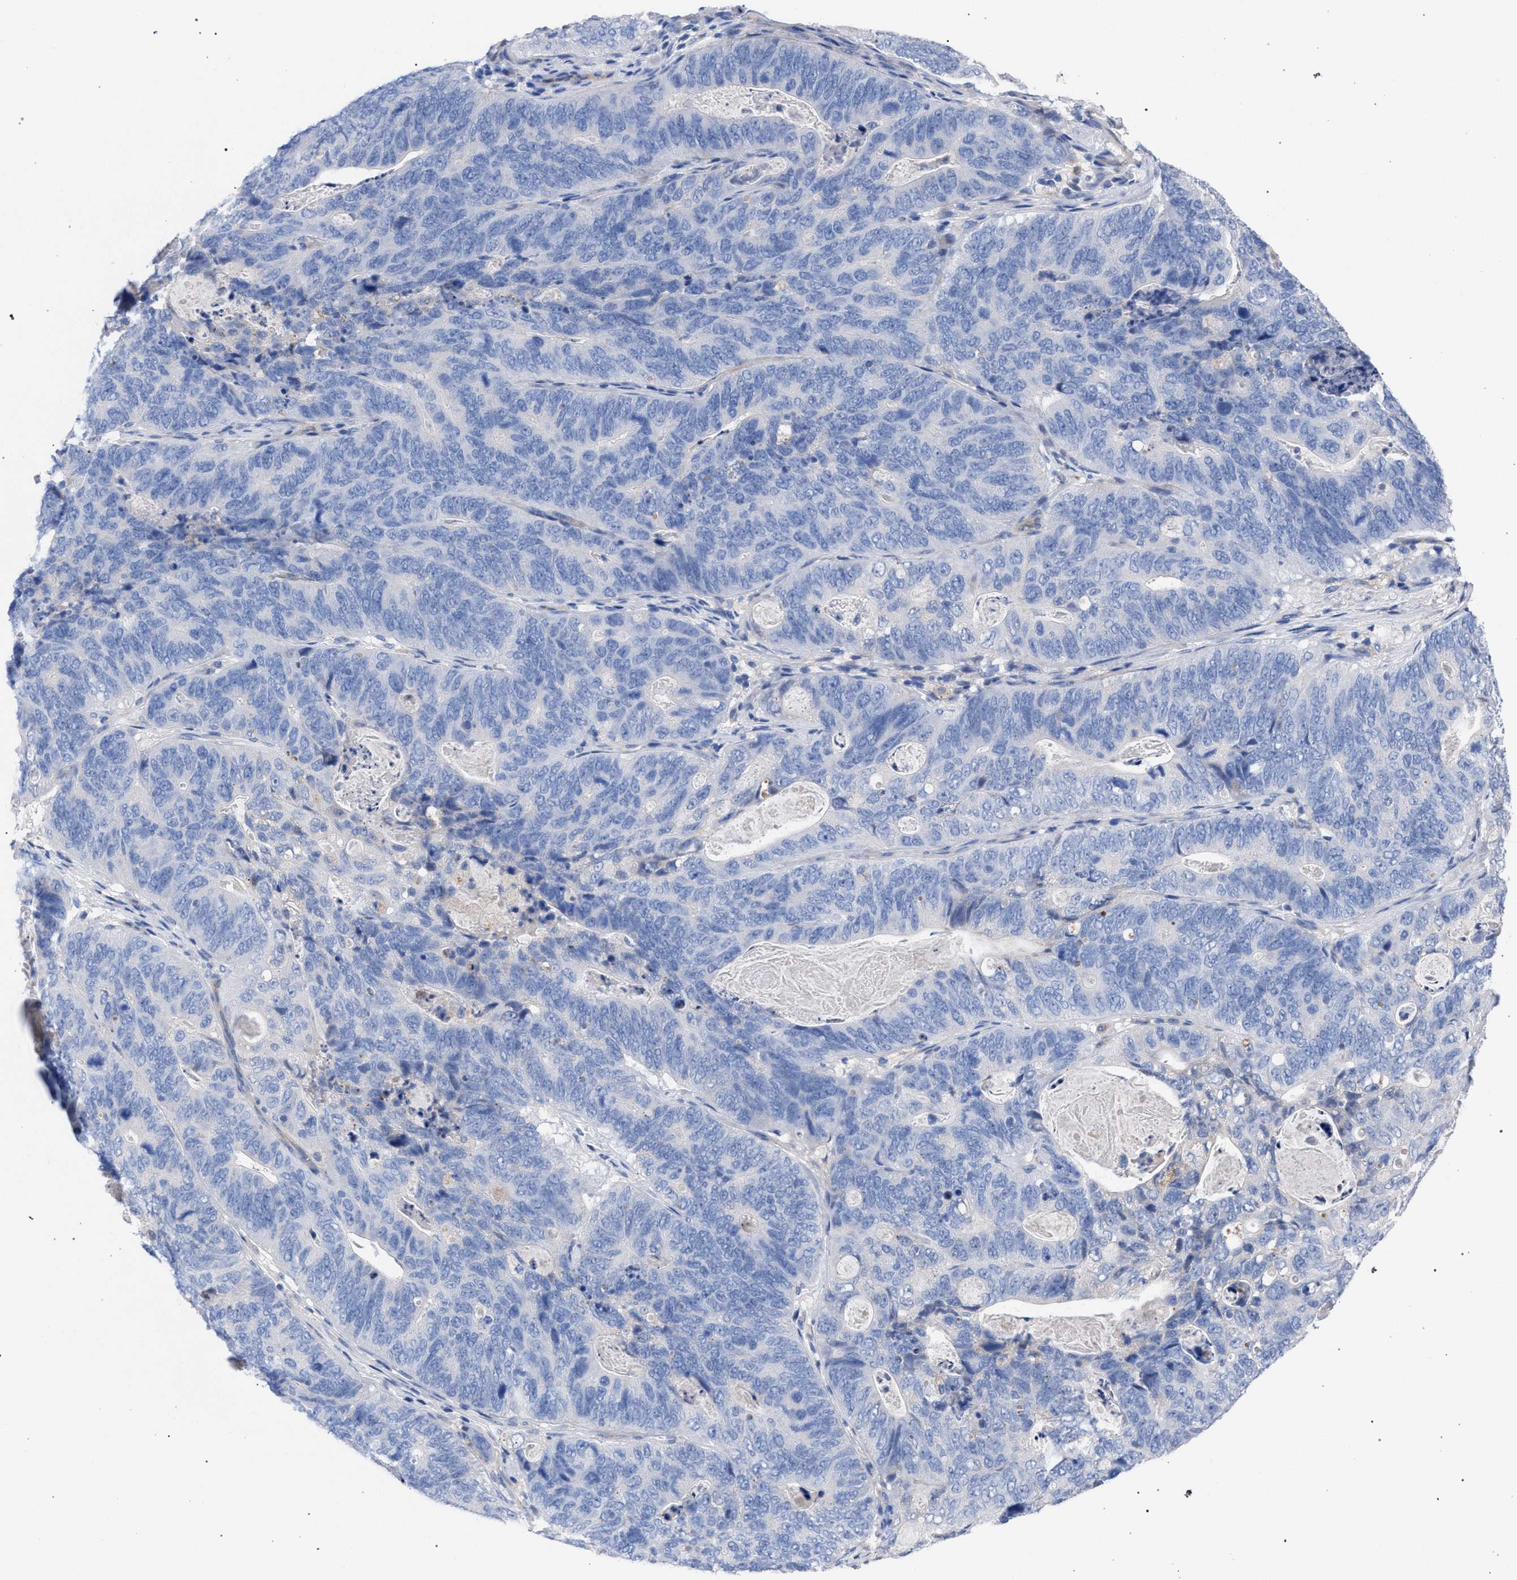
{"staining": {"intensity": "negative", "quantity": "none", "location": "none"}, "tissue": "stomach cancer", "cell_type": "Tumor cells", "image_type": "cancer", "snomed": [{"axis": "morphology", "description": "Normal tissue, NOS"}, {"axis": "morphology", "description": "Adenocarcinoma, NOS"}, {"axis": "topography", "description": "Stomach"}], "caption": "This micrograph is of adenocarcinoma (stomach) stained with immunohistochemistry (IHC) to label a protein in brown with the nuclei are counter-stained blue. There is no positivity in tumor cells.", "gene": "GMPR", "patient": {"sex": "female", "age": 89}}